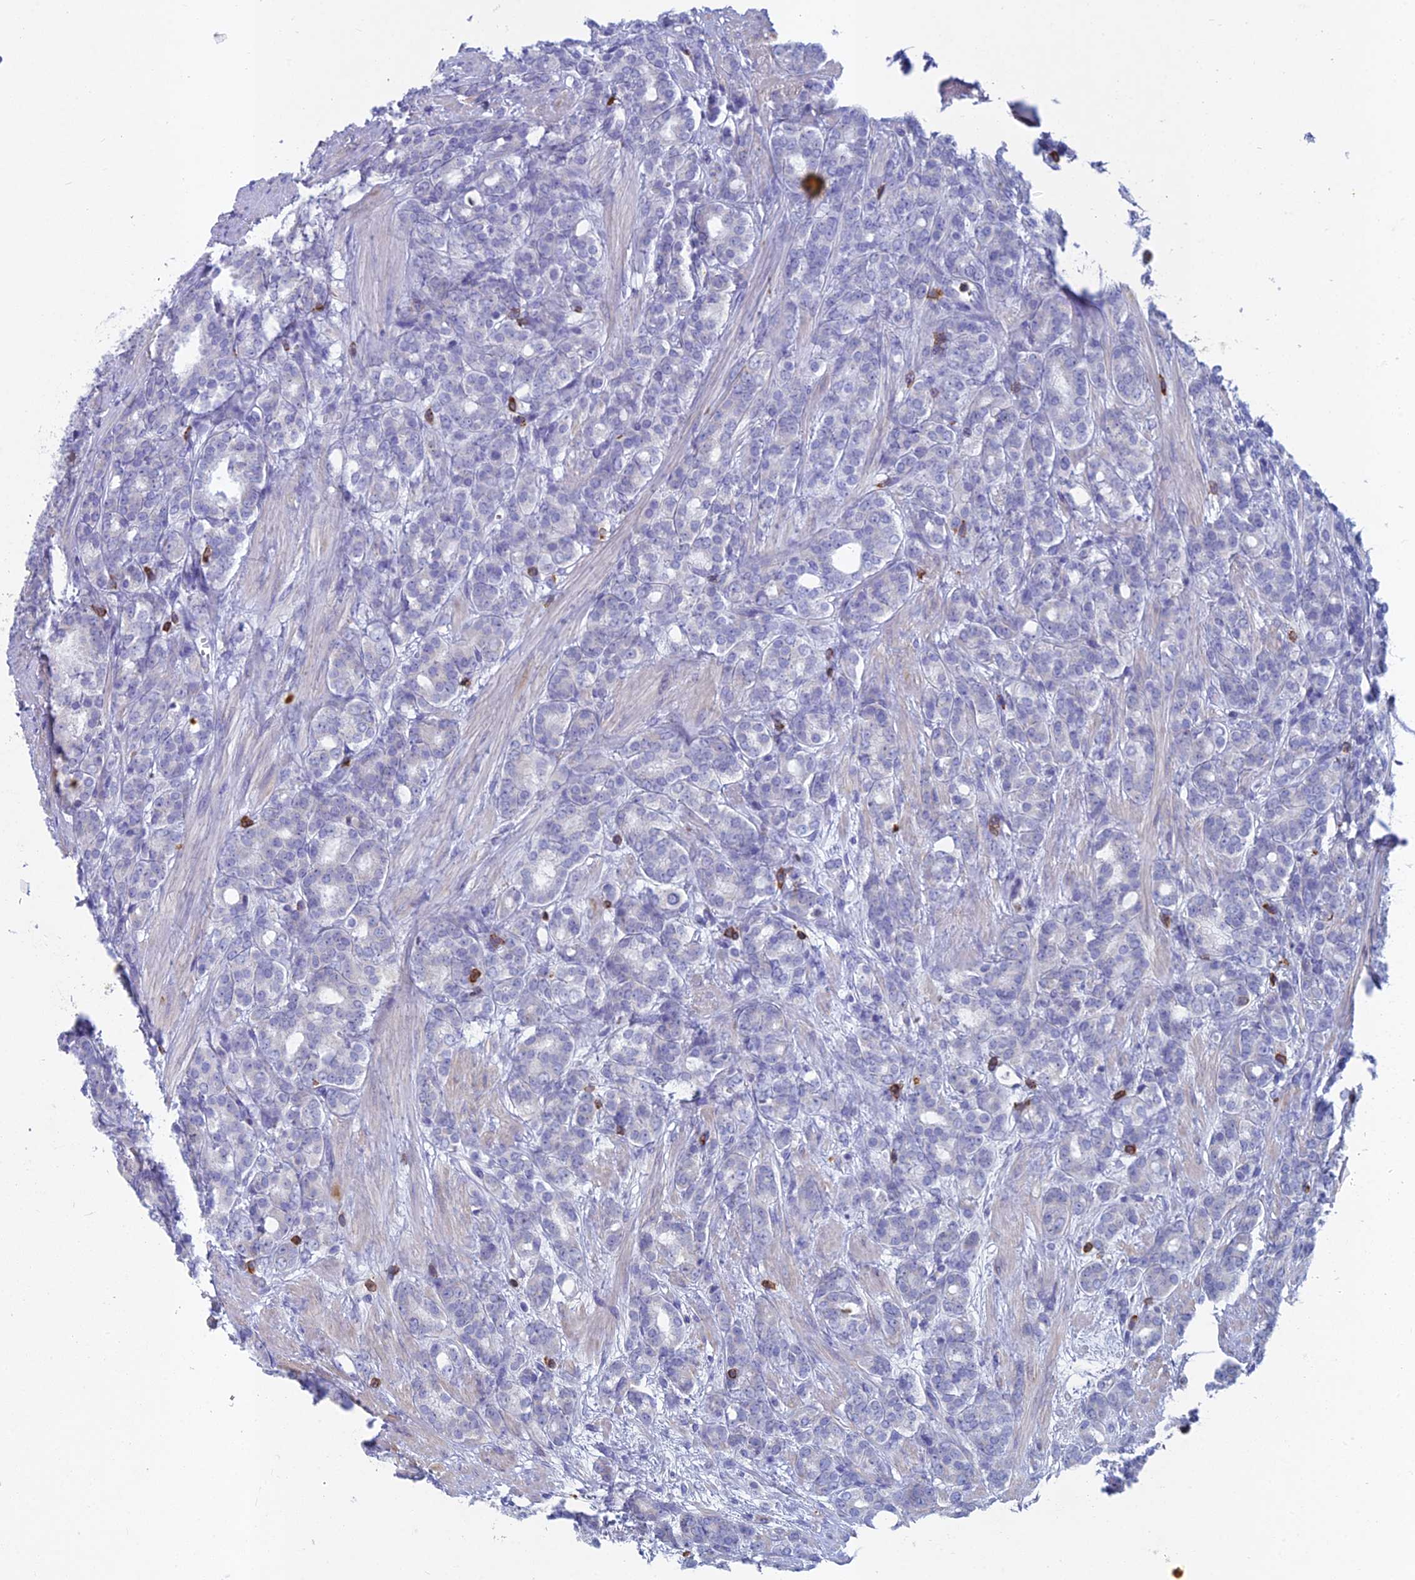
{"staining": {"intensity": "negative", "quantity": "none", "location": "none"}, "tissue": "prostate cancer", "cell_type": "Tumor cells", "image_type": "cancer", "snomed": [{"axis": "morphology", "description": "Adenocarcinoma, High grade"}, {"axis": "topography", "description": "Prostate"}], "caption": "This micrograph is of prostate cancer (high-grade adenocarcinoma) stained with immunohistochemistry to label a protein in brown with the nuclei are counter-stained blue. There is no staining in tumor cells. Nuclei are stained in blue.", "gene": "ABI3BP", "patient": {"sex": "male", "age": 62}}